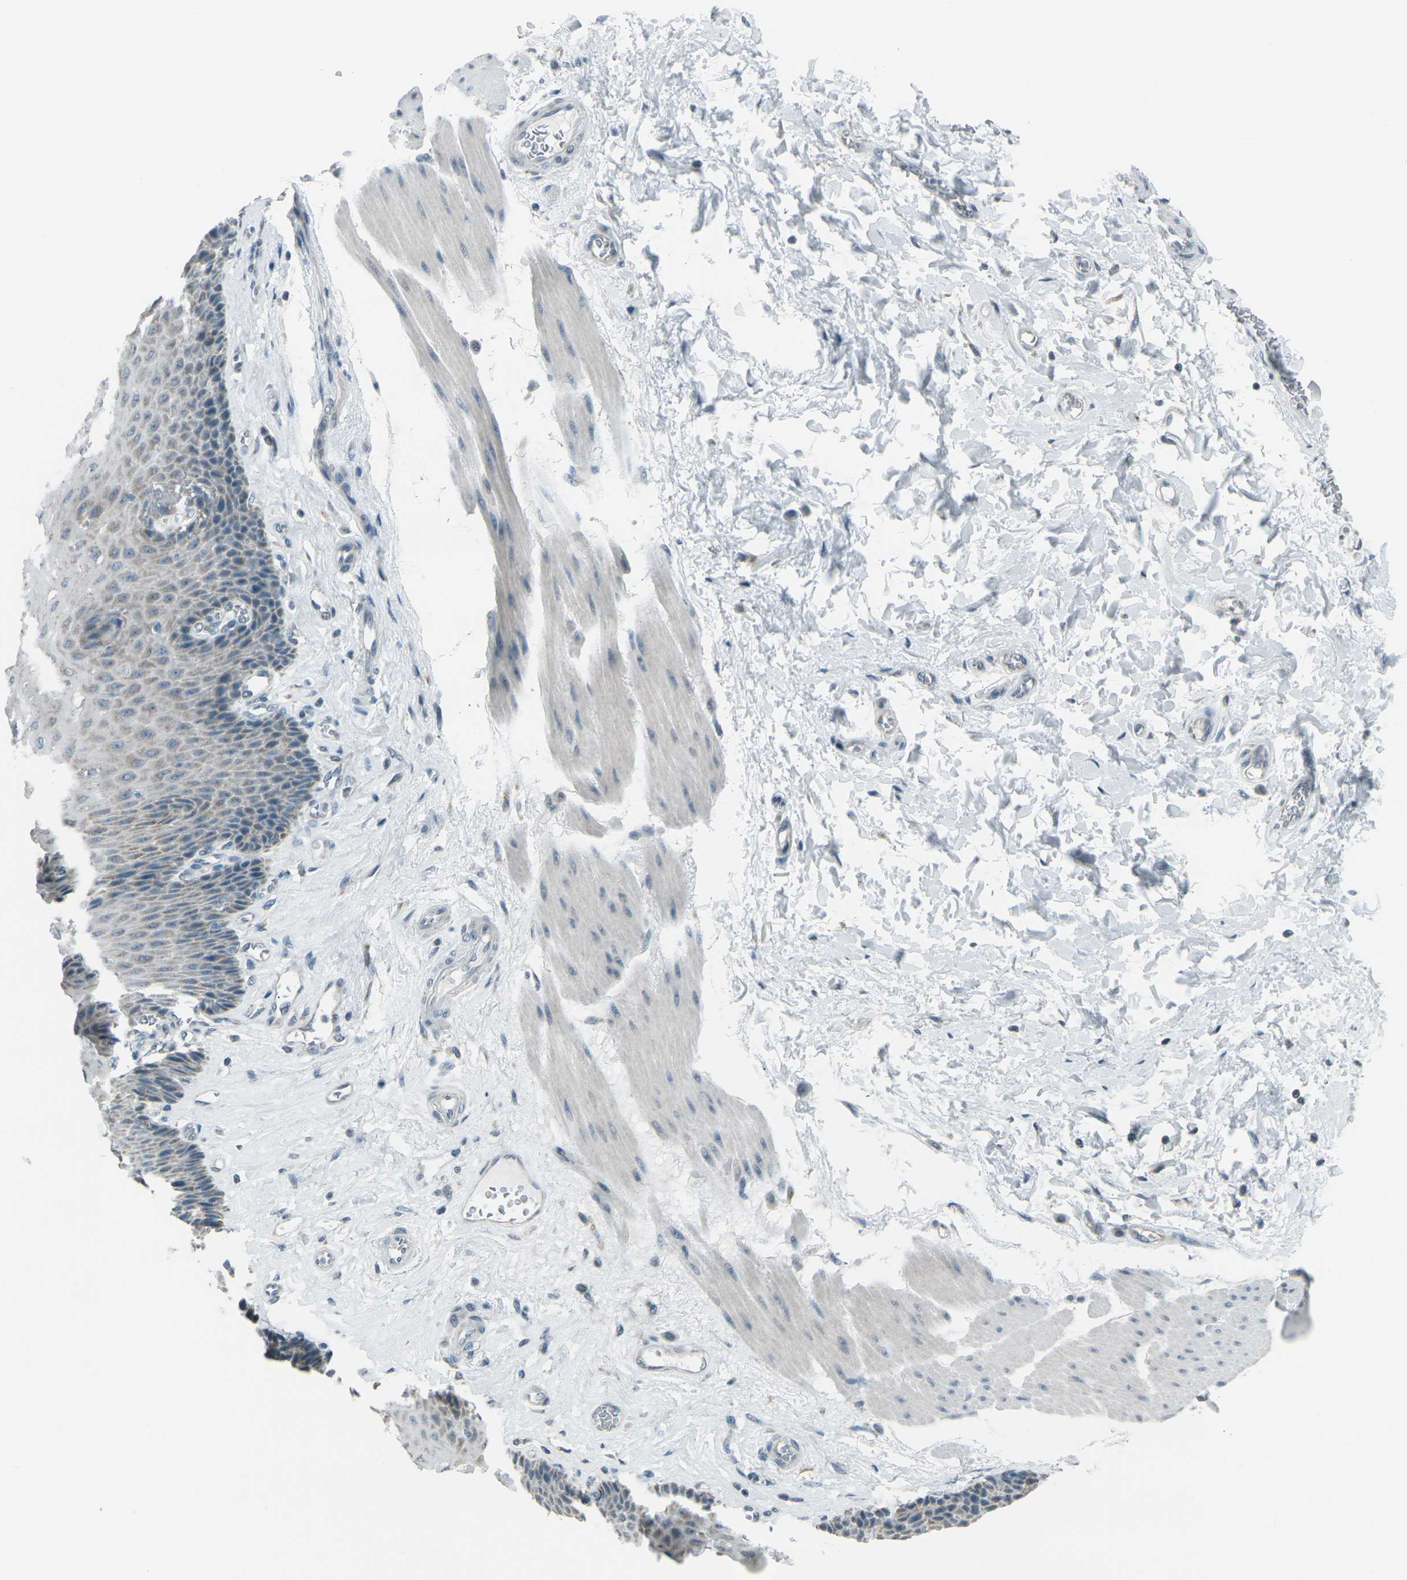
{"staining": {"intensity": "weak", "quantity": "25%-75%", "location": "cytoplasmic/membranous"}, "tissue": "esophagus", "cell_type": "Squamous epithelial cells", "image_type": "normal", "snomed": [{"axis": "morphology", "description": "Normal tissue, NOS"}, {"axis": "topography", "description": "Esophagus"}], "caption": "Brown immunohistochemical staining in benign human esophagus reveals weak cytoplasmic/membranous expression in approximately 25%-75% of squamous epithelial cells. (DAB IHC, brown staining for protein, blue staining for nuclei).", "gene": "H2BC1", "patient": {"sex": "female", "age": 72}}